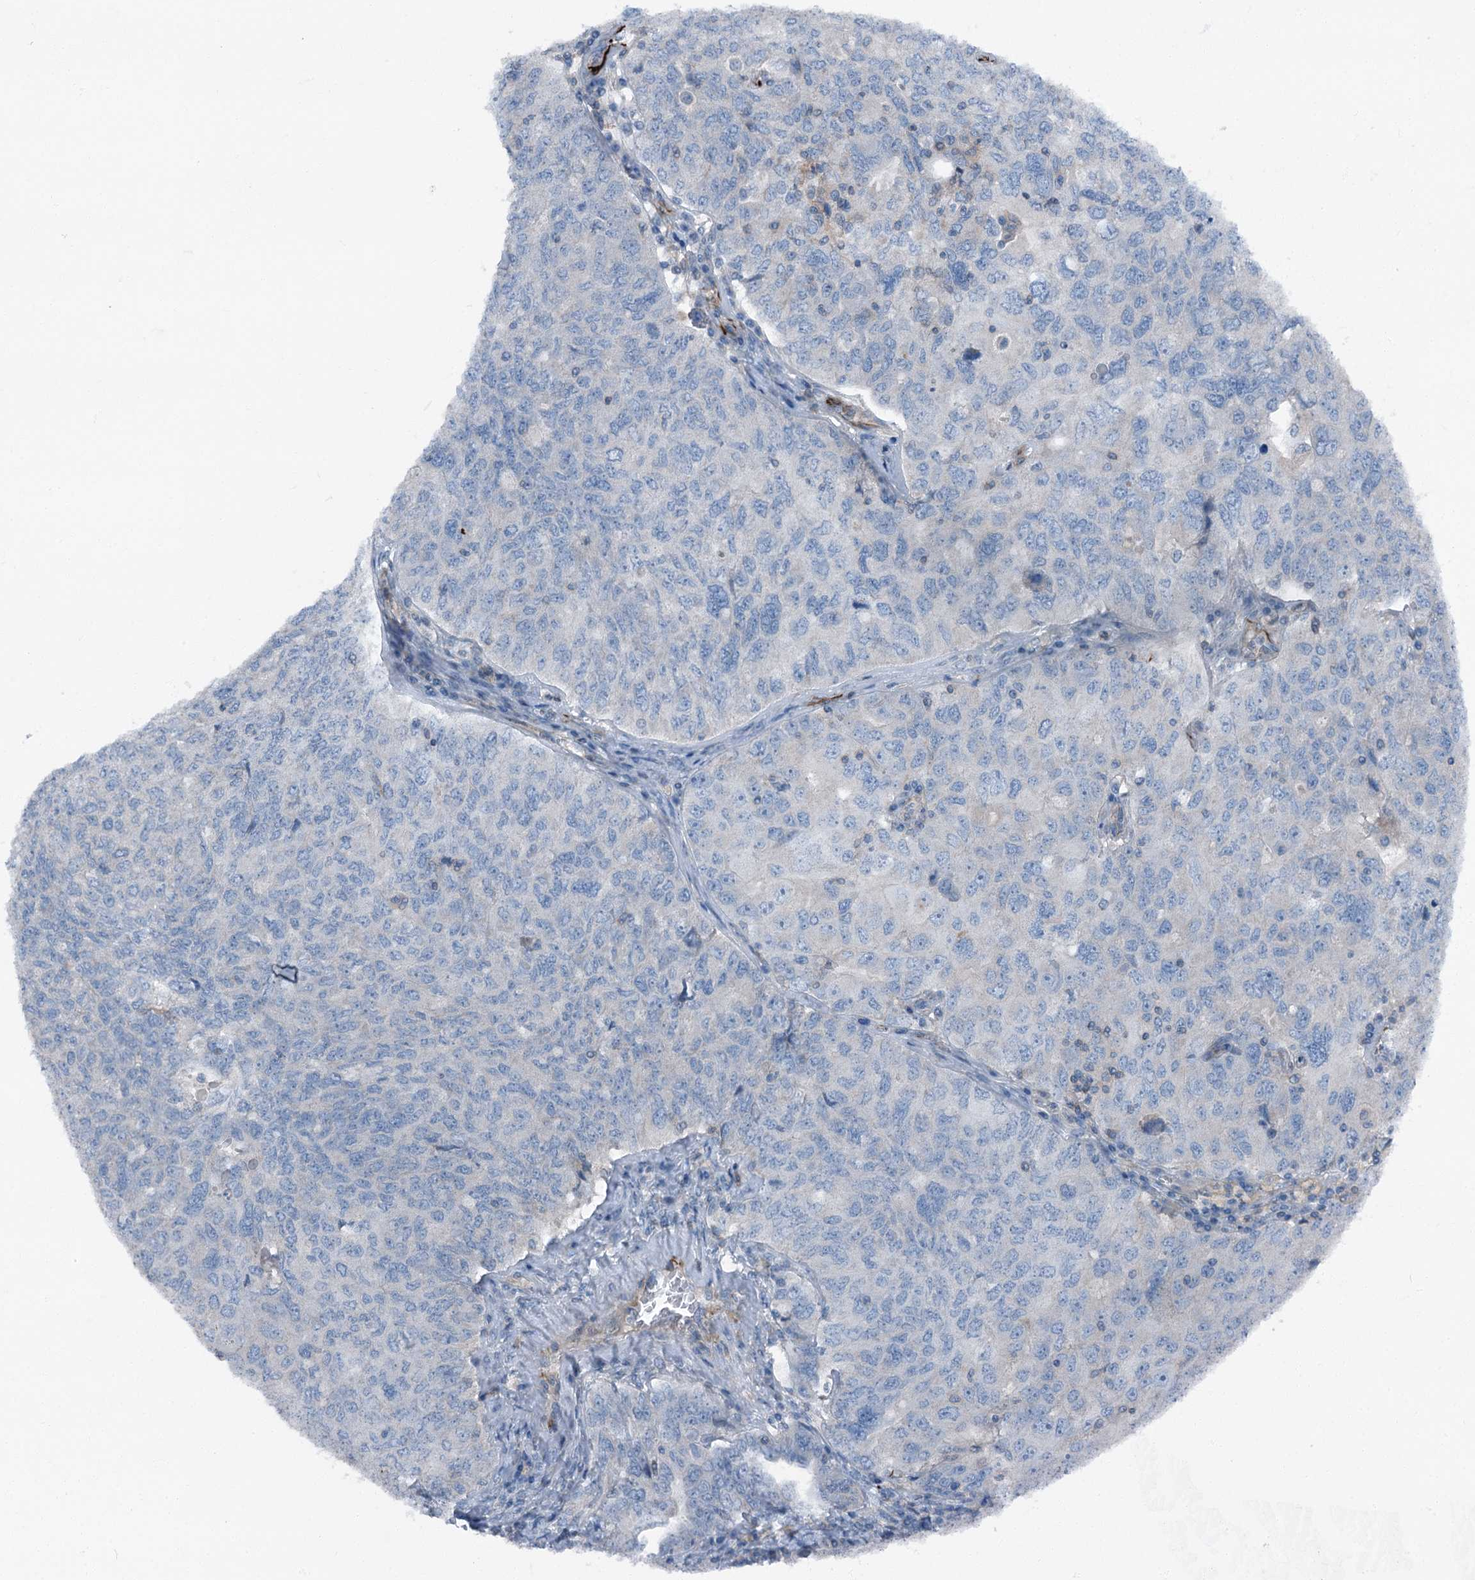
{"staining": {"intensity": "negative", "quantity": "none", "location": "none"}, "tissue": "ovarian cancer", "cell_type": "Tumor cells", "image_type": "cancer", "snomed": [{"axis": "morphology", "description": "Carcinoma, endometroid"}, {"axis": "topography", "description": "Ovary"}], "caption": "High power microscopy photomicrograph of an immunohistochemistry micrograph of ovarian cancer, revealing no significant expression in tumor cells.", "gene": "AXL", "patient": {"sex": "female", "age": 62}}